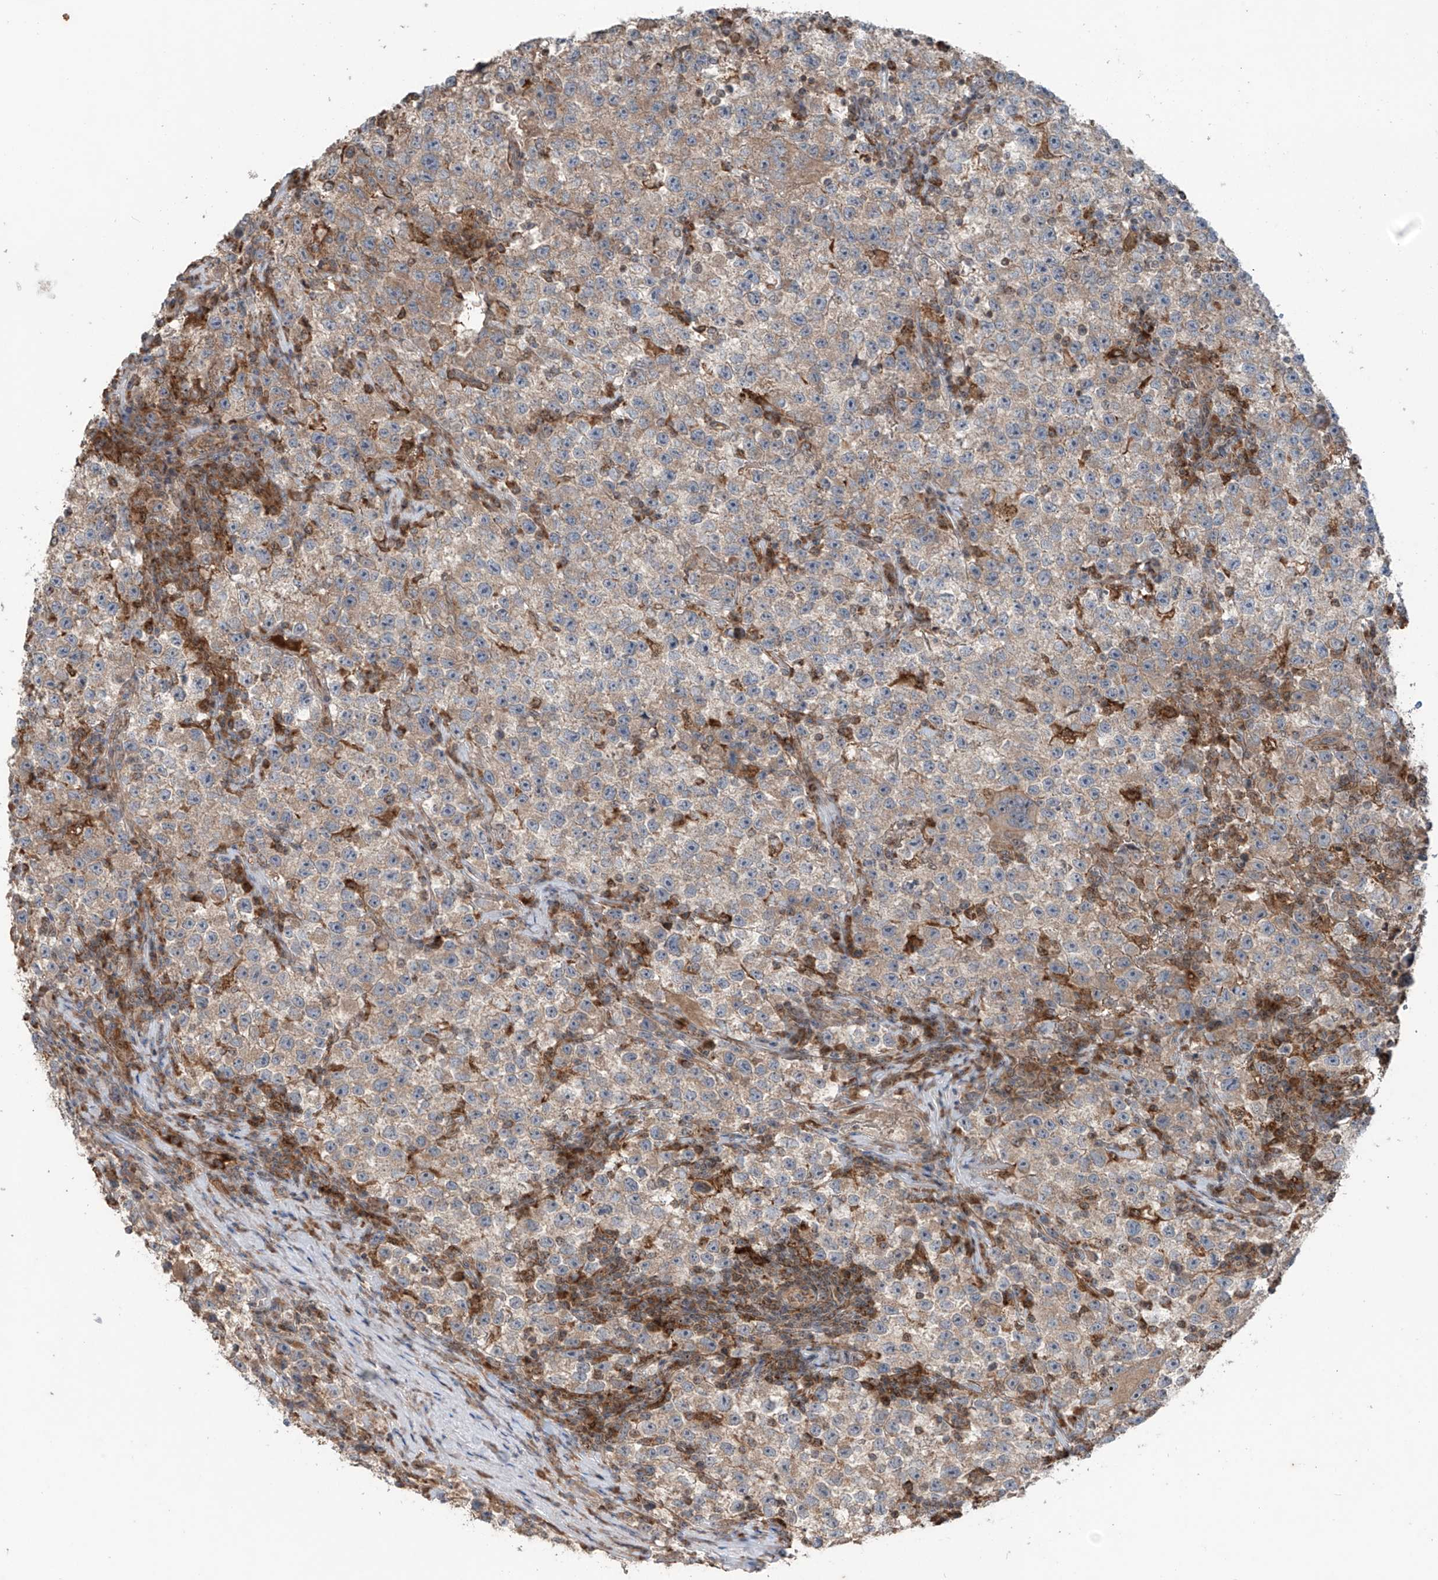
{"staining": {"intensity": "weak", "quantity": "25%-75%", "location": "cytoplasmic/membranous"}, "tissue": "testis cancer", "cell_type": "Tumor cells", "image_type": "cancer", "snomed": [{"axis": "morphology", "description": "Seminoma, NOS"}, {"axis": "topography", "description": "Testis"}], "caption": "The immunohistochemical stain labels weak cytoplasmic/membranous positivity in tumor cells of testis seminoma tissue.", "gene": "SAMD3", "patient": {"sex": "male", "age": 22}}